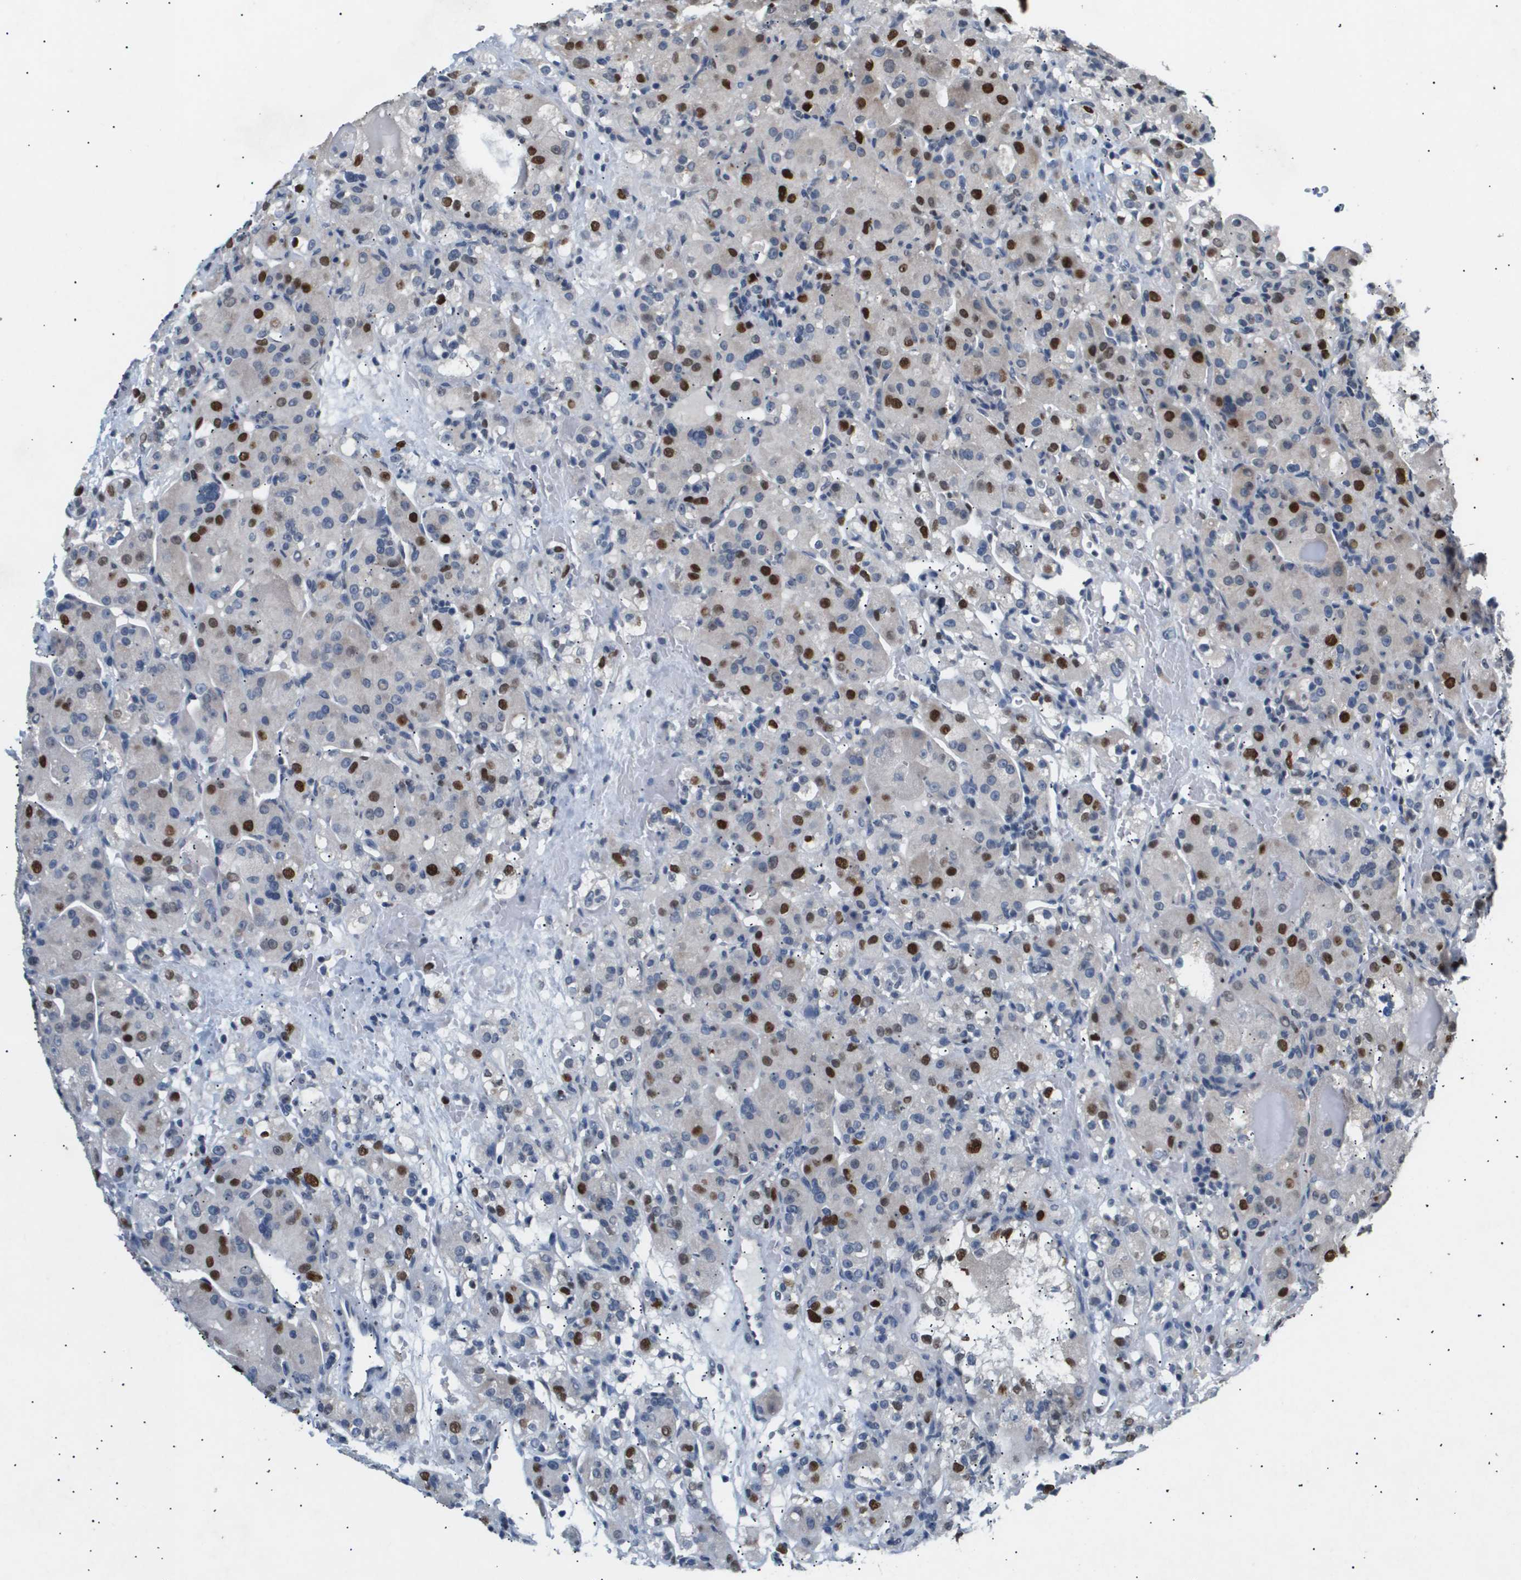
{"staining": {"intensity": "strong", "quantity": "25%-75%", "location": "nuclear"}, "tissue": "renal cancer", "cell_type": "Tumor cells", "image_type": "cancer", "snomed": [{"axis": "morphology", "description": "Normal tissue, NOS"}, {"axis": "morphology", "description": "Adenocarcinoma, NOS"}, {"axis": "topography", "description": "Kidney"}], "caption": "Renal cancer (adenocarcinoma) was stained to show a protein in brown. There is high levels of strong nuclear positivity in about 25%-75% of tumor cells.", "gene": "ANAPC2", "patient": {"sex": "male", "age": 61}}